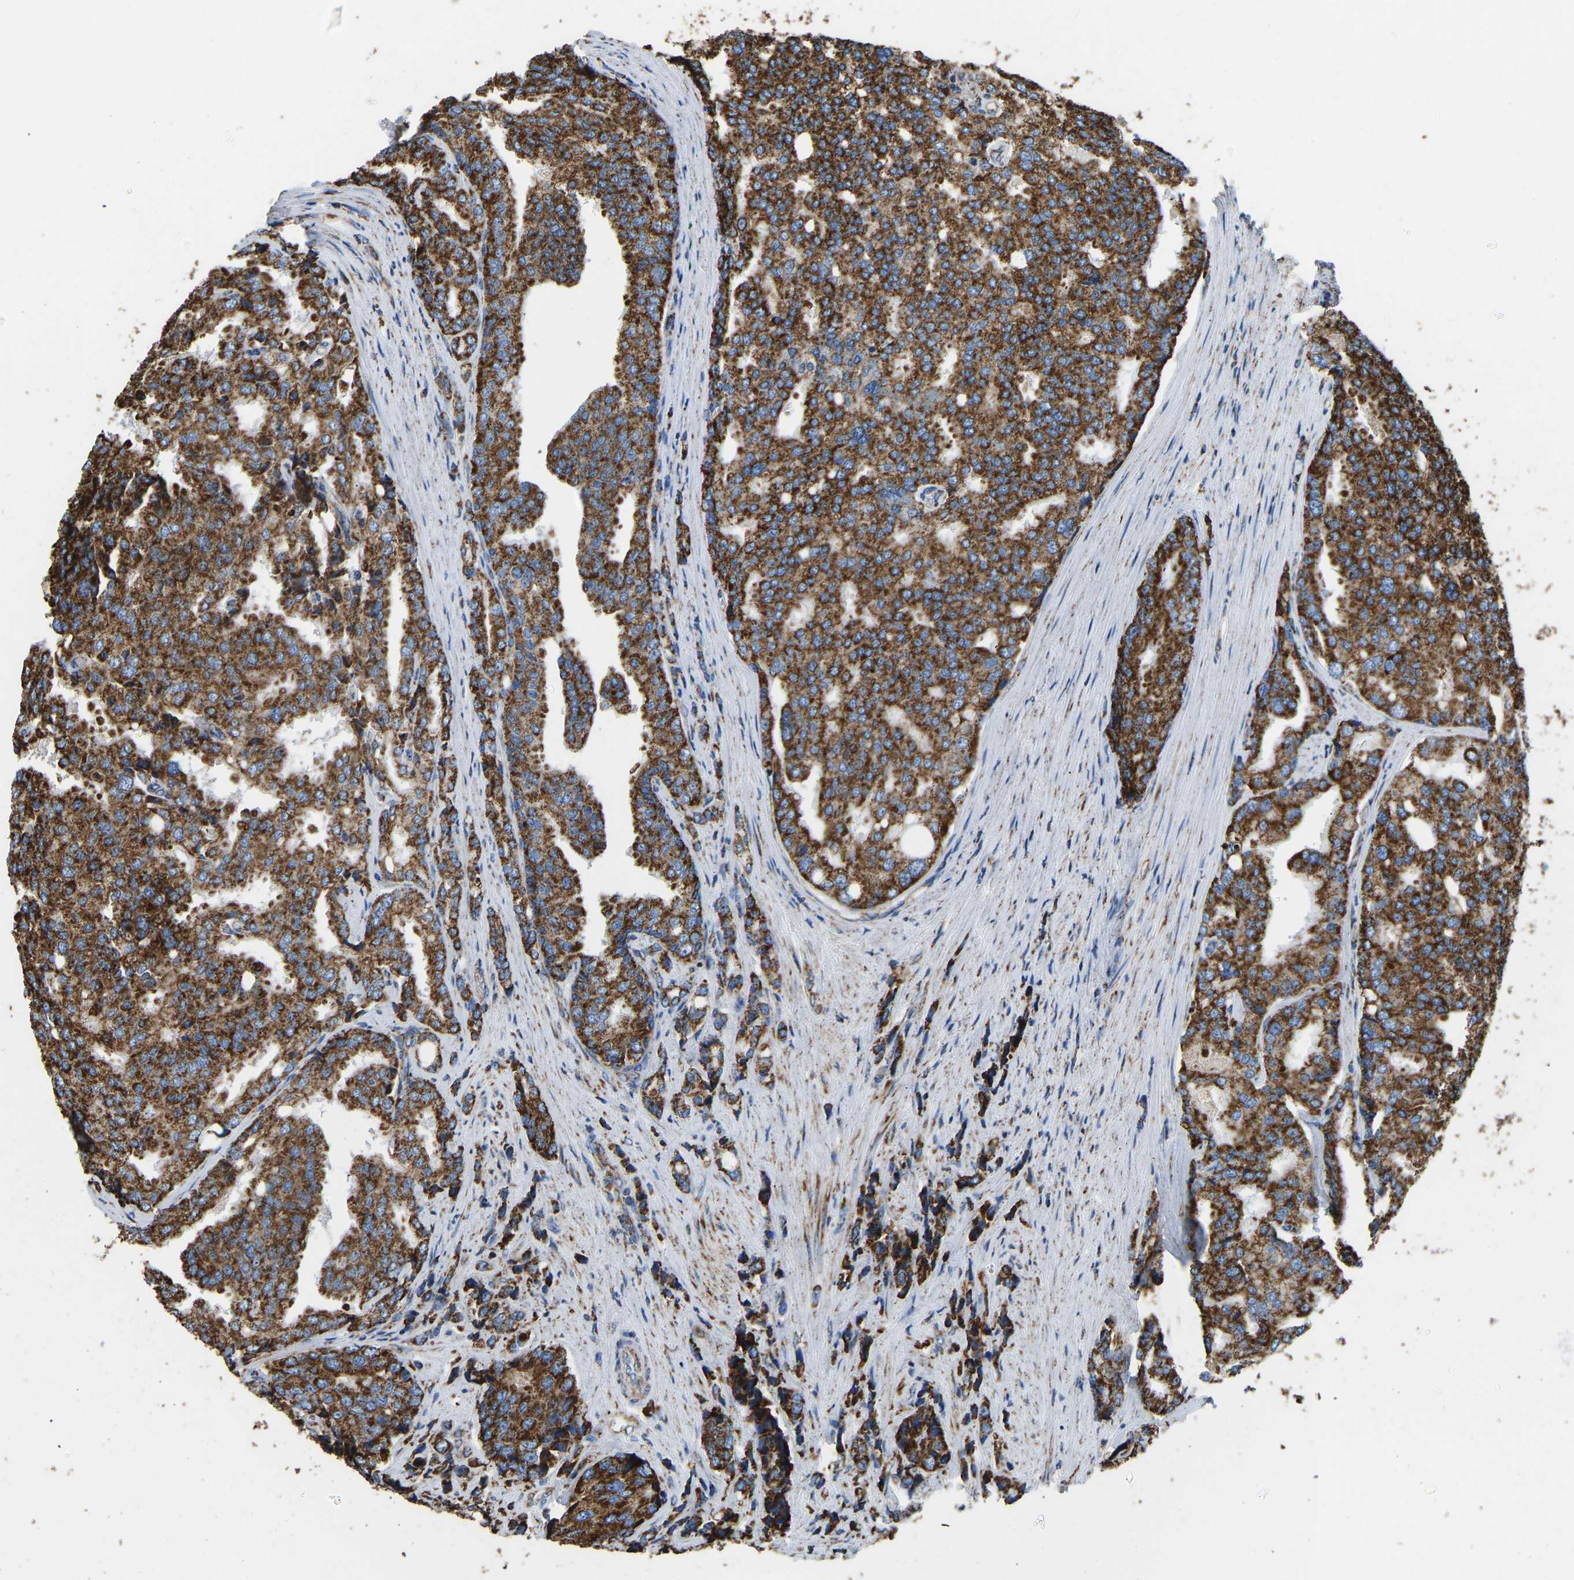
{"staining": {"intensity": "strong", "quantity": ">75%", "location": "cytoplasmic/membranous"}, "tissue": "prostate cancer", "cell_type": "Tumor cells", "image_type": "cancer", "snomed": [{"axis": "morphology", "description": "Adenocarcinoma, High grade"}, {"axis": "topography", "description": "Prostate"}], "caption": "Prostate cancer (adenocarcinoma (high-grade)) tissue reveals strong cytoplasmic/membranous expression in approximately >75% of tumor cells, visualized by immunohistochemistry.", "gene": "IRX6", "patient": {"sex": "male", "age": 50}}